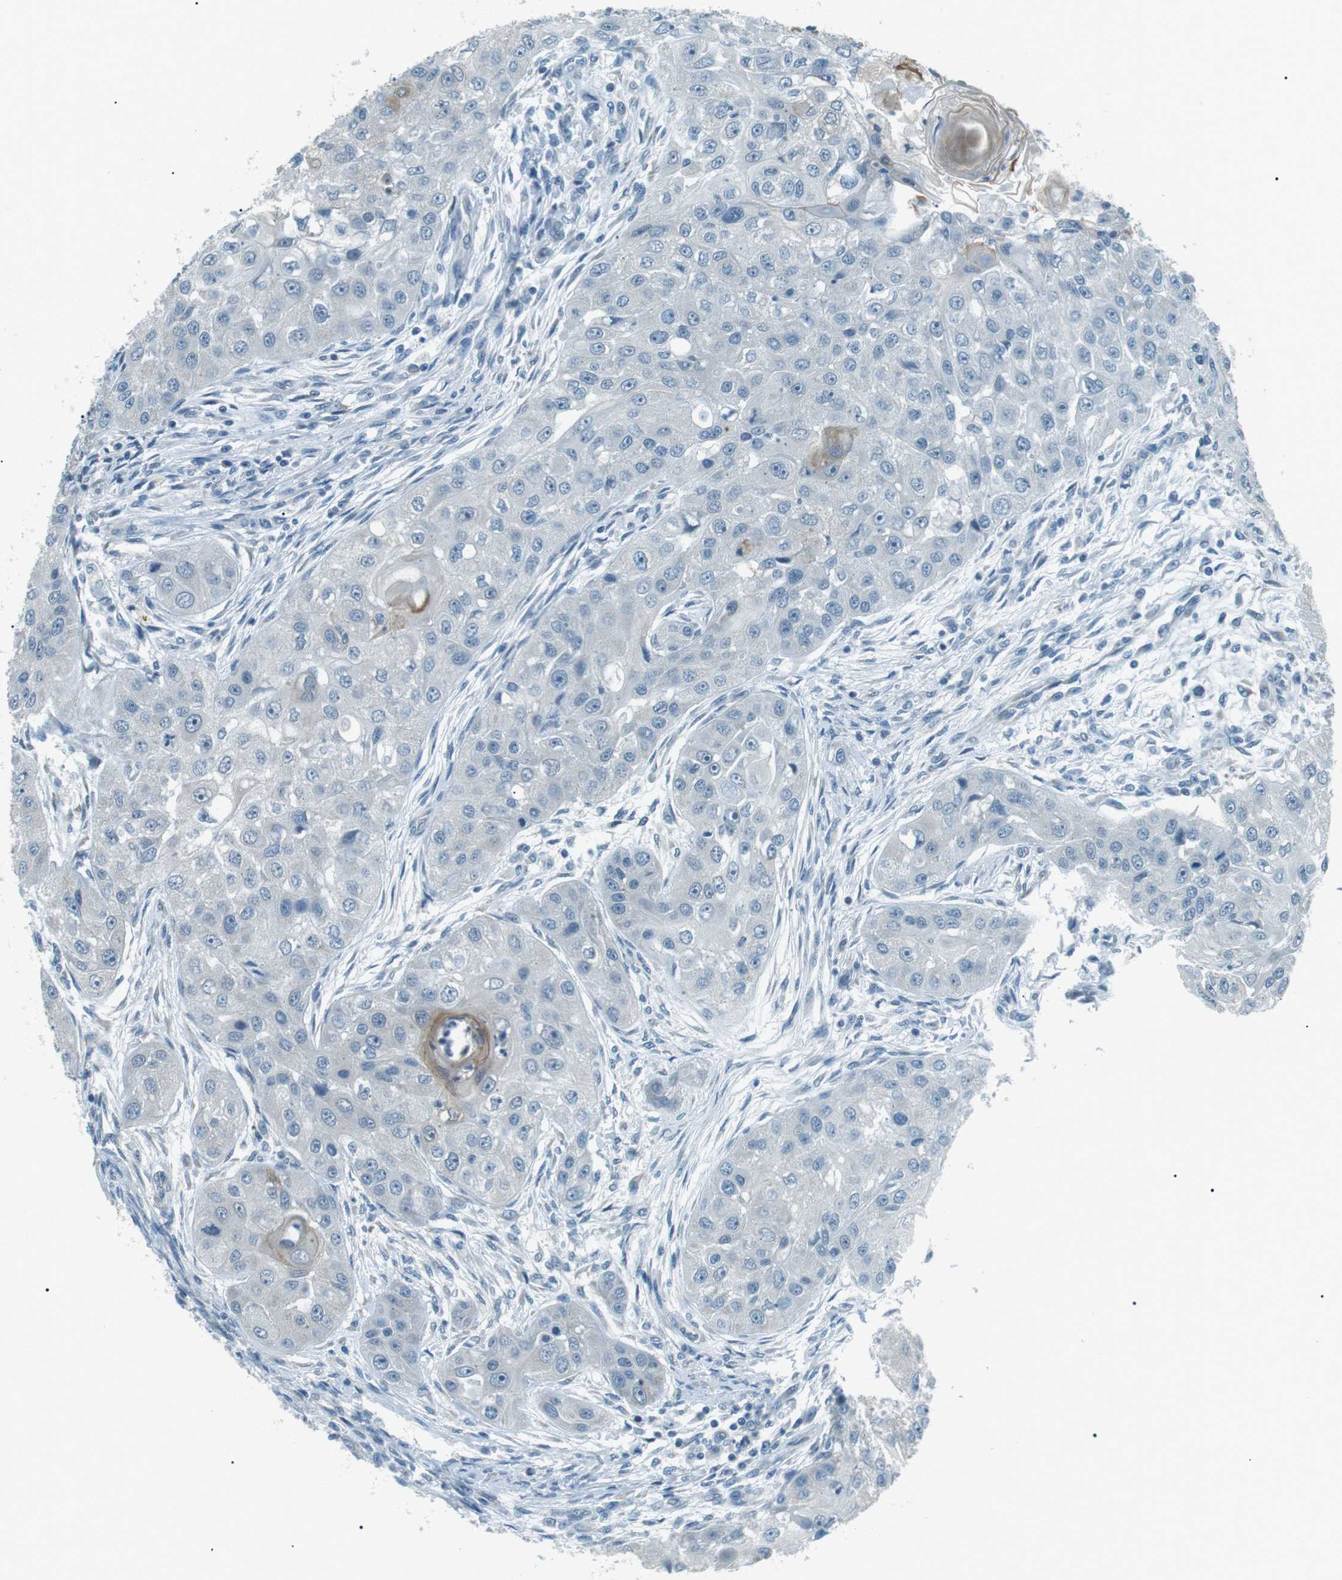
{"staining": {"intensity": "negative", "quantity": "none", "location": "none"}, "tissue": "head and neck cancer", "cell_type": "Tumor cells", "image_type": "cancer", "snomed": [{"axis": "morphology", "description": "Normal tissue, NOS"}, {"axis": "morphology", "description": "Squamous cell carcinoma, NOS"}, {"axis": "topography", "description": "Skeletal muscle"}, {"axis": "topography", "description": "Head-Neck"}], "caption": "There is no significant expression in tumor cells of squamous cell carcinoma (head and neck). Brightfield microscopy of immunohistochemistry stained with DAB (brown) and hematoxylin (blue), captured at high magnification.", "gene": "SERPINB2", "patient": {"sex": "male", "age": 51}}